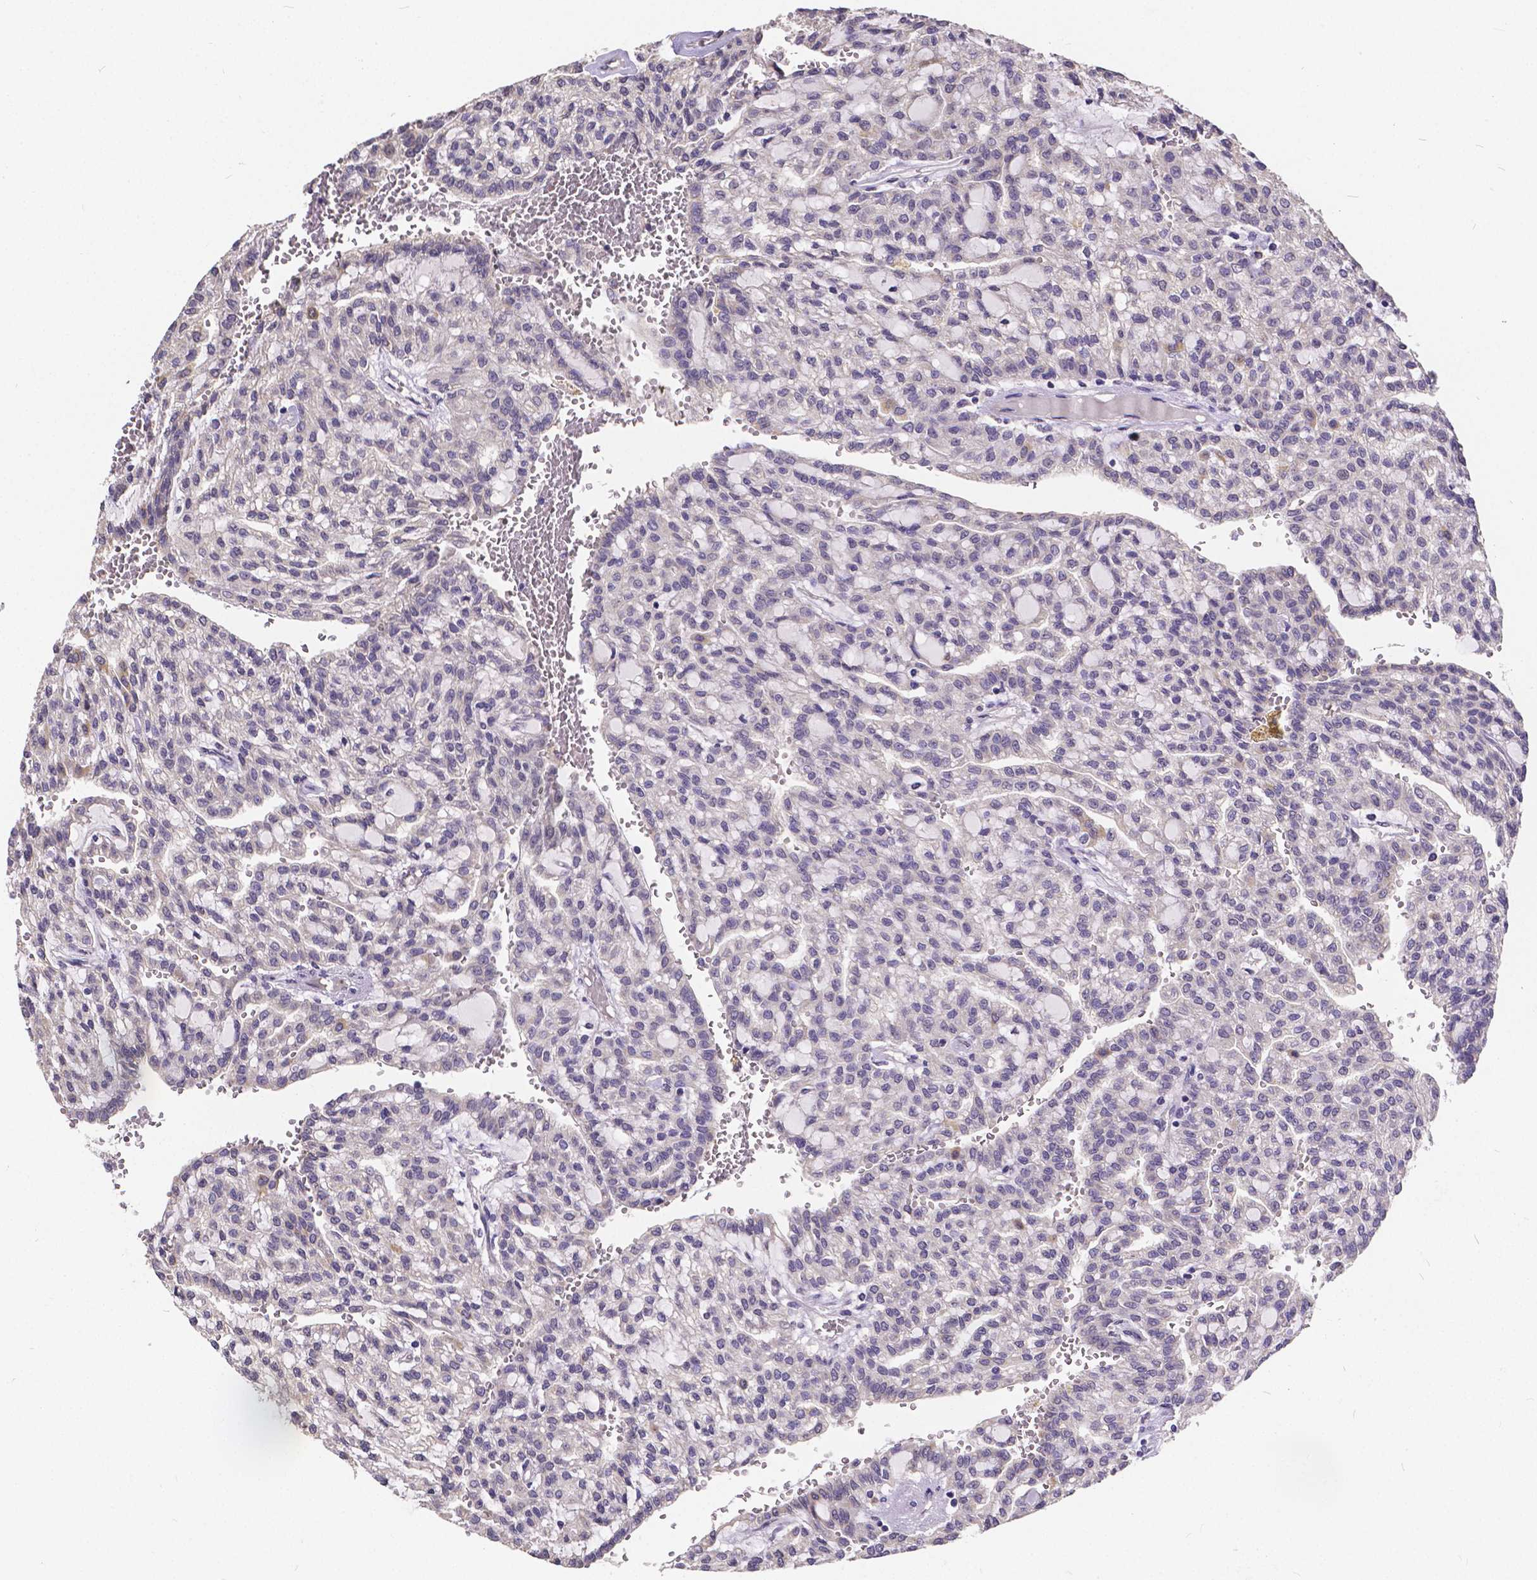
{"staining": {"intensity": "negative", "quantity": "none", "location": "none"}, "tissue": "renal cancer", "cell_type": "Tumor cells", "image_type": "cancer", "snomed": [{"axis": "morphology", "description": "Adenocarcinoma, NOS"}, {"axis": "topography", "description": "Kidney"}], "caption": "DAB (3,3'-diaminobenzidine) immunohistochemical staining of renal cancer (adenocarcinoma) reveals no significant expression in tumor cells.", "gene": "CTNNA2", "patient": {"sex": "male", "age": 63}}